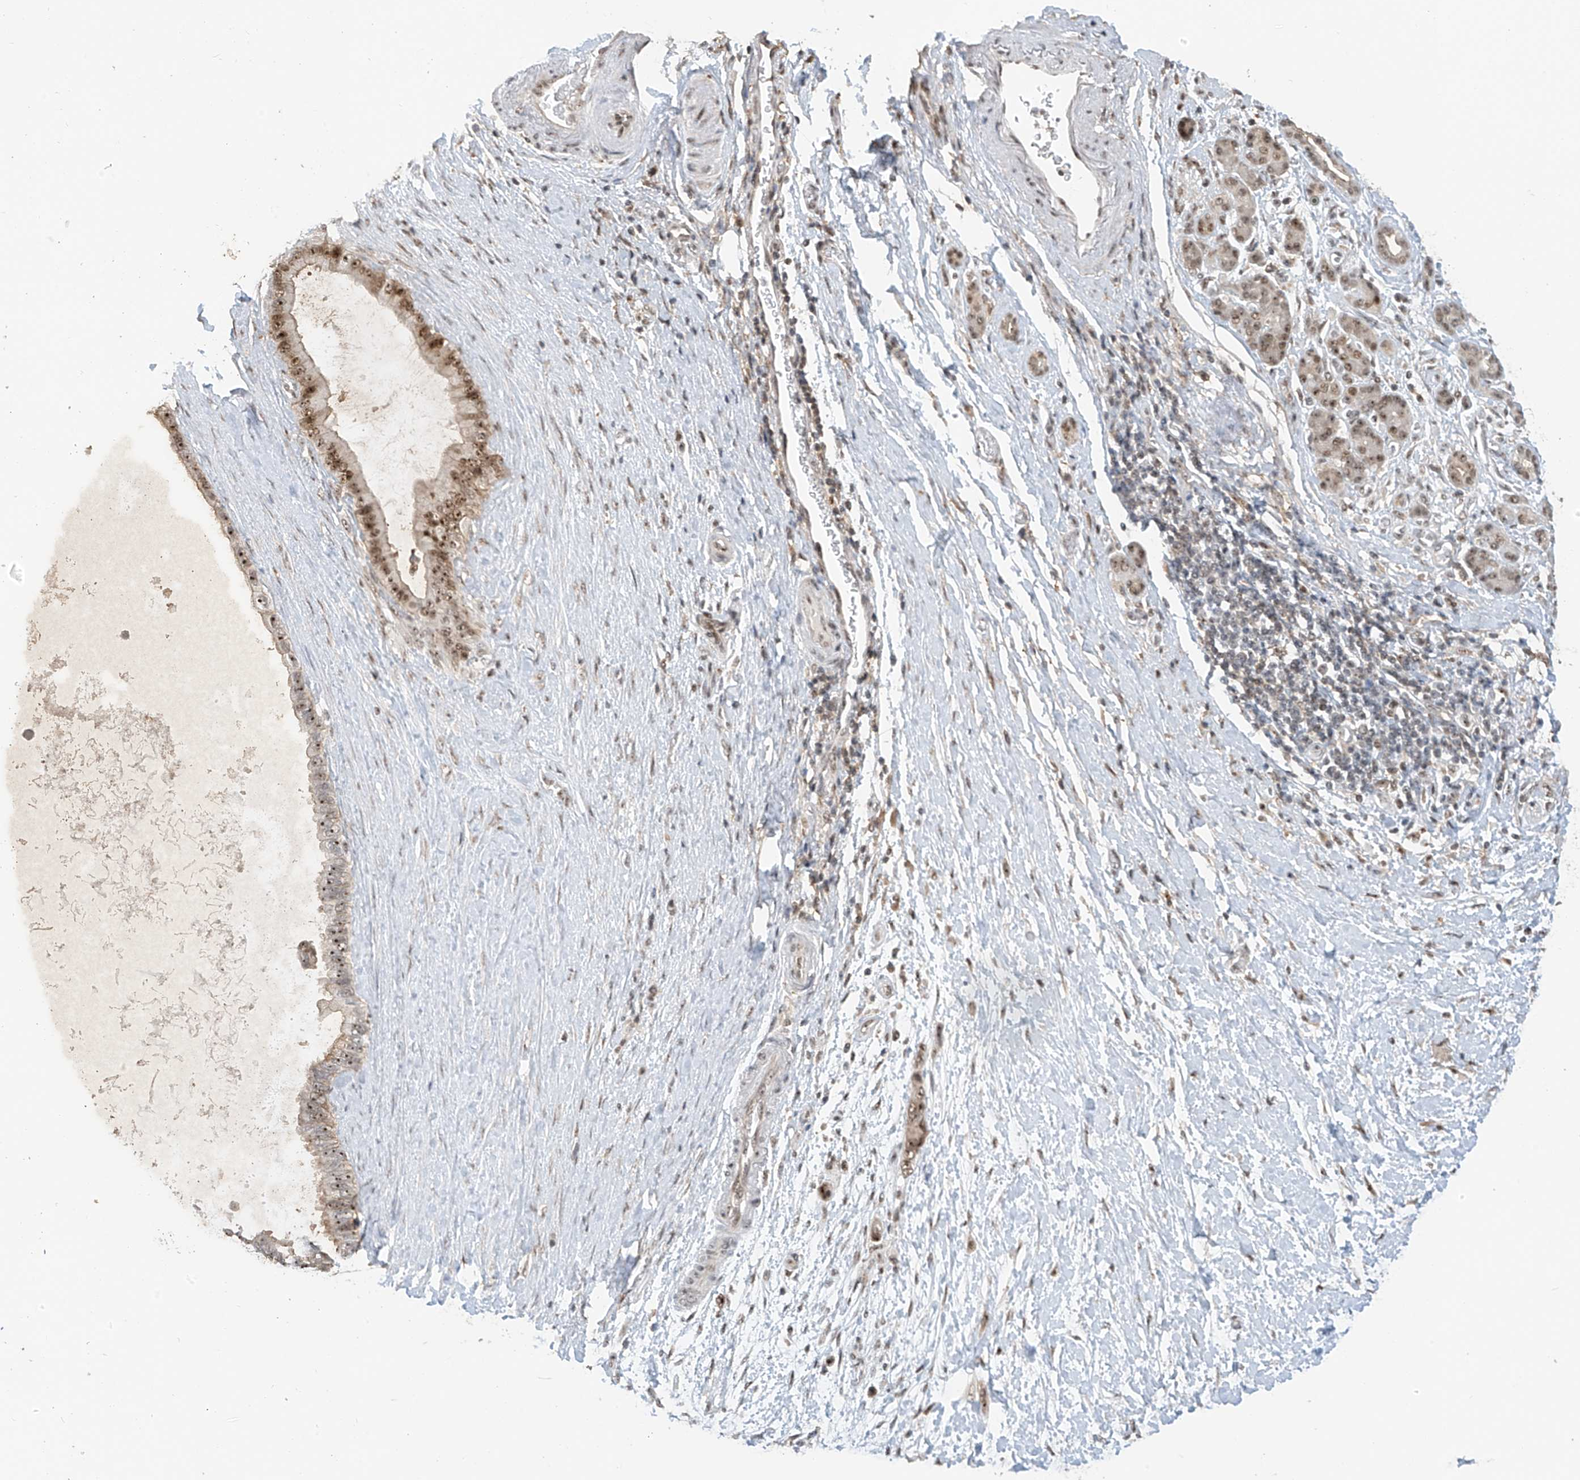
{"staining": {"intensity": "moderate", "quantity": ">75%", "location": "cytoplasmic/membranous,nuclear"}, "tissue": "pancreatic cancer", "cell_type": "Tumor cells", "image_type": "cancer", "snomed": [{"axis": "morphology", "description": "Adenocarcinoma, NOS"}, {"axis": "topography", "description": "Pancreas"}], "caption": "Protein staining reveals moderate cytoplasmic/membranous and nuclear staining in about >75% of tumor cells in pancreatic cancer.", "gene": "C1orf131", "patient": {"sex": "female", "age": 72}}